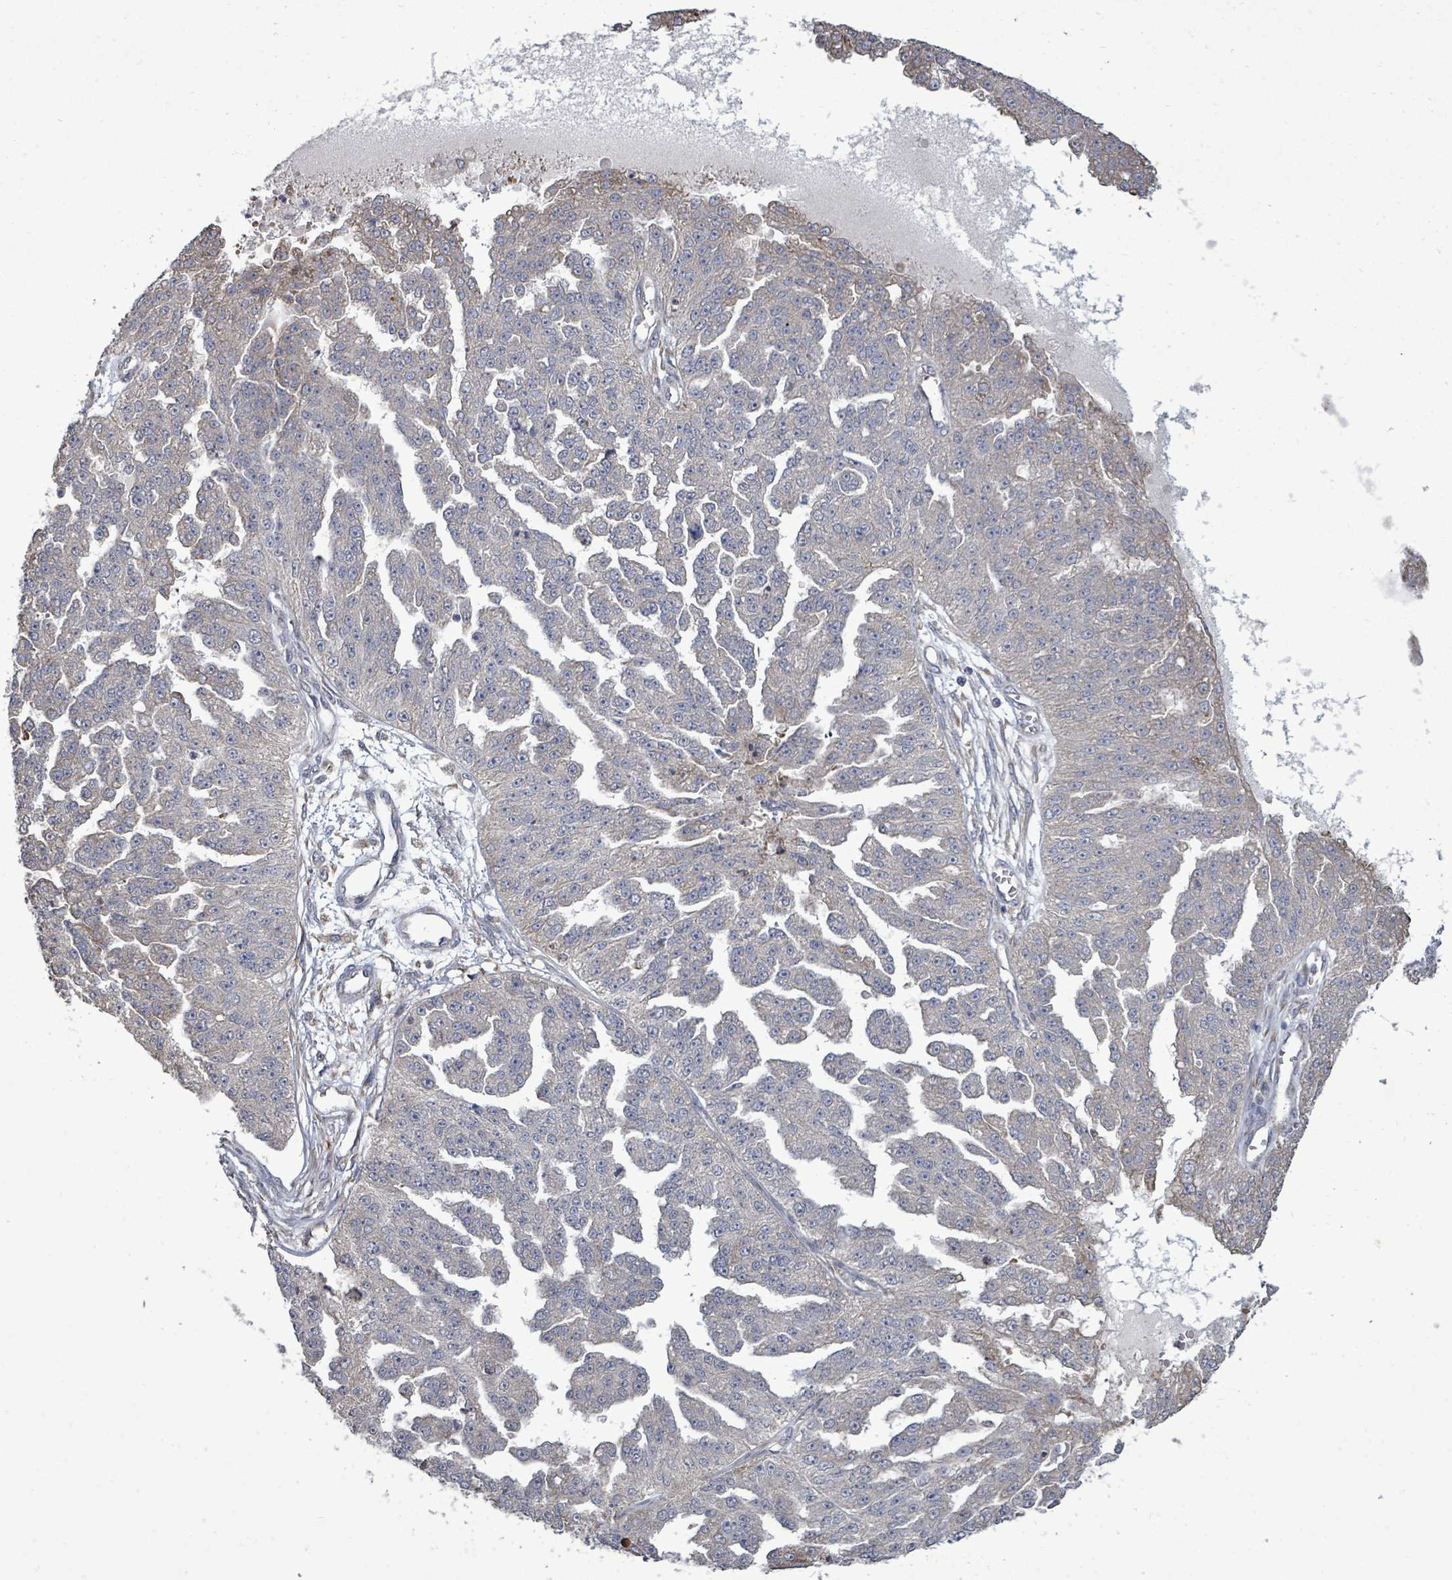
{"staining": {"intensity": "weak", "quantity": "25%-75%", "location": "cytoplasmic/membranous"}, "tissue": "ovarian cancer", "cell_type": "Tumor cells", "image_type": "cancer", "snomed": [{"axis": "morphology", "description": "Cystadenocarcinoma, serous, NOS"}, {"axis": "topography", "description": "Ovary"}], "caption": "Protein expression by immunohistochemistry (IHC) reveals weak cytoplasmic/membranous positivity in approximately 25%-75% of tumor cells in ovarian serous cystadenocarcinoma.", "gene": "POMGNT2", "patient": {"sex": "female", "age": 58}}